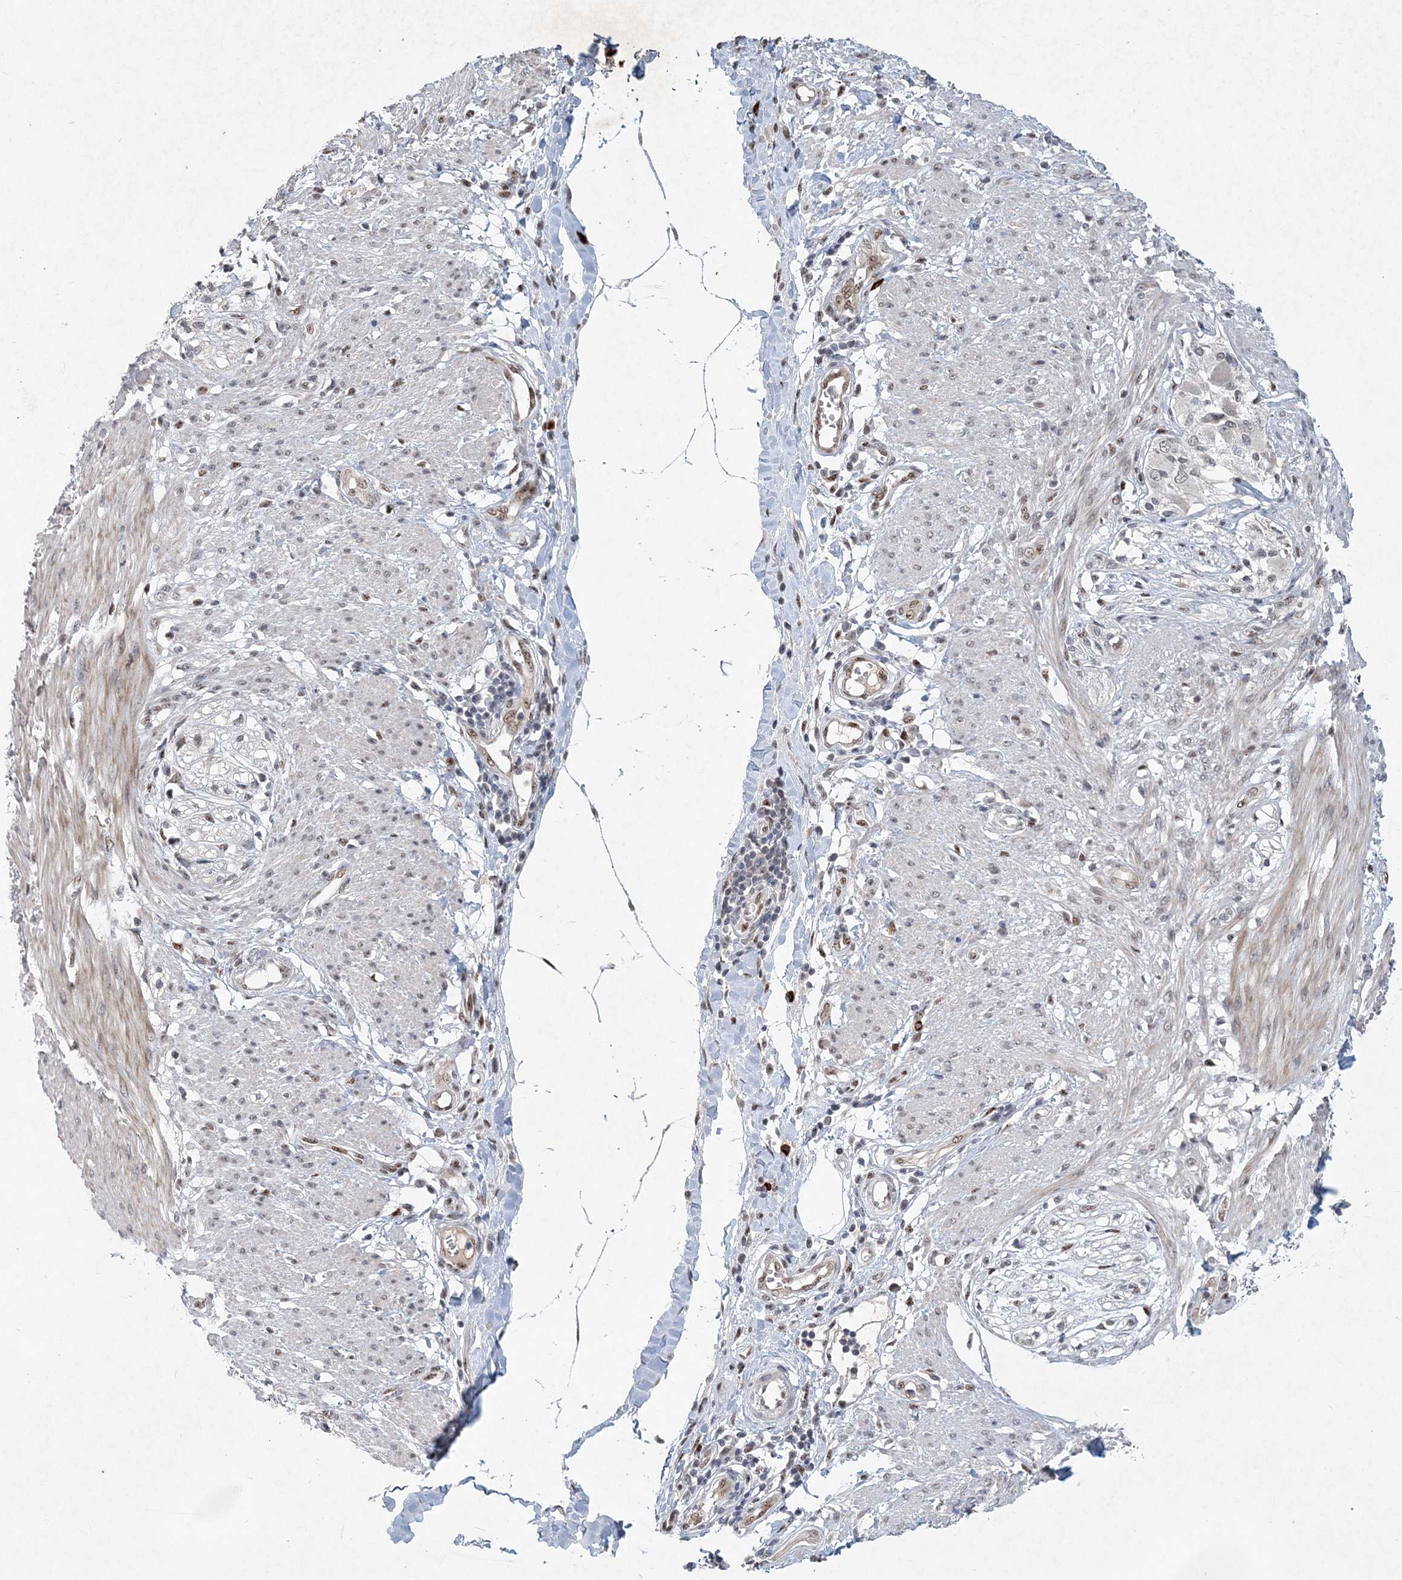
{"staining": {"intensity": "weak", "quantity": "25%-75%", "location": "cytoplasmic/membranous"}, "tissue": "smooth muscle", "cell_type": "Smooth muscle cells", "image_type": "normal", "snomed": [{"axis": "morphology", "description": "Normal tissue, NOS"}, {"axis": "morphology", "description": "Adenocarcinoma, NOS"}, {"axis": "topography", "description": "Colon"}, {"axis": "topography", "description": "Peripheral nerve tissue"}], "caption": "About 25%-75% of smooth muscle cells in benign human smooth muscle exhibit weak cytoplasmic/membranous protein positivity as visualized by brown immunohistochemical staining.", "gene": "GIN1", "patient": {"sex": "male", "age": 14}}